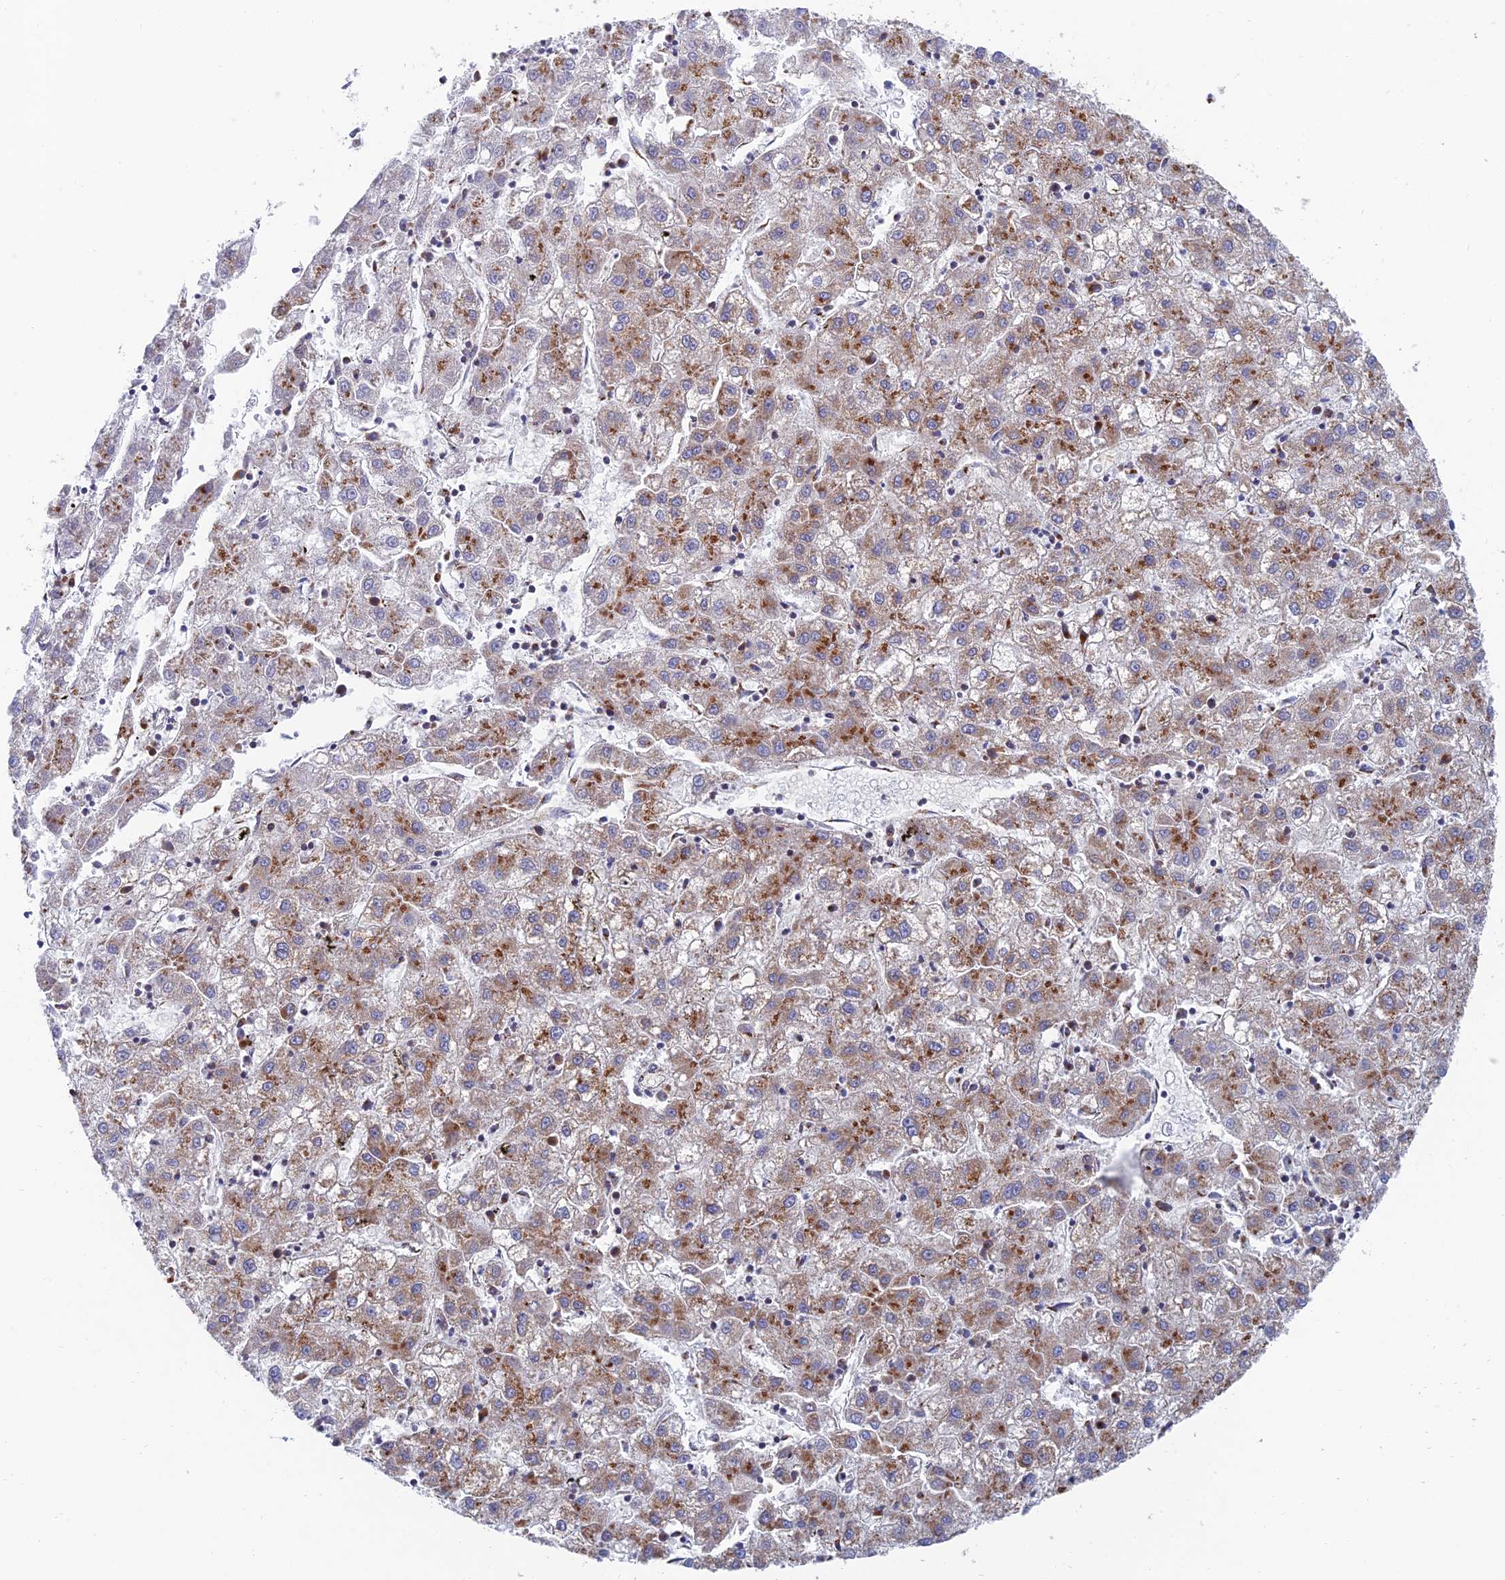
{"staining": {"intensity": "moderate", "quantity": "25%-75%", "location": "cytoplasmic/membranous"}, "tissue": "liver cancer", "cell_type": "Tumor cells", "image_type": "cancer", "snomed": [{"axis": "morphology", "description": "Carcinoma, Hepatocellular, NOS"}, {"axis": "topography", "description": "Liver"}], "caption": "High-power microscopy captured an IHC photomicrograph of liver cancer (hepatocellular carcinoma), revealing moderate cytoplasmic/membranous staining in about 25%-75% of tumor cells.", "gene": "HS2ST1", "patient": {"sex": "male", "age": 72}}